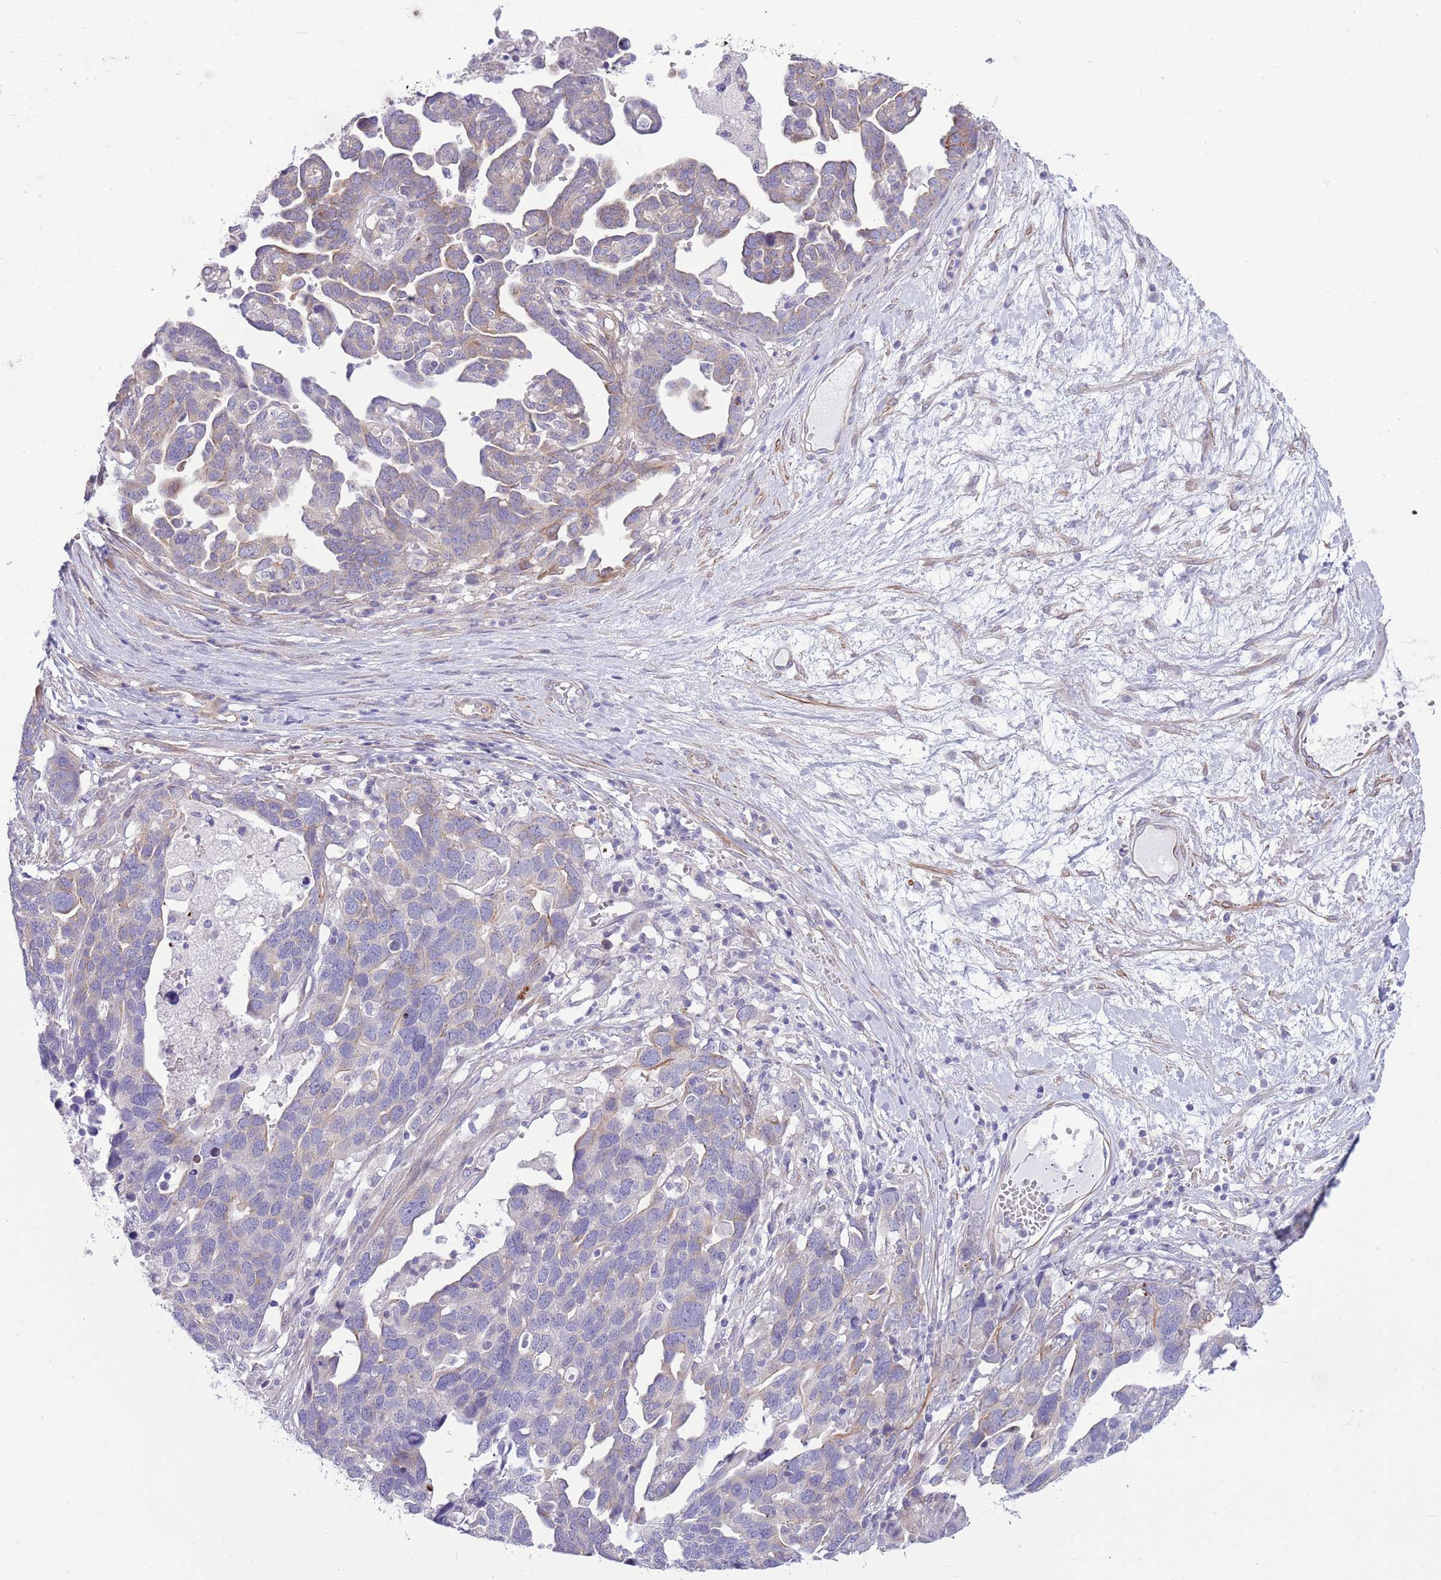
{"staining": {"intensity": "weak", "quantity": "<25%", "location": "cytoplasmic/membranous"}, "tissue": "ovarian cancer", "cell_type": "Tumor cells", "image_type": "cancer", "snomed": [{"axis": "morphology", "description": "Cystadenocarcinoma, serous, NOS"}, {"axis": "topography", "description": "Ovary"}], "caption": "IHC of serous cystadenocarcinoma (ovarian) reveals no staining in tumor cells.", "gene": "ZC4H2", "patient": {"sex": "female", "age": 54}}